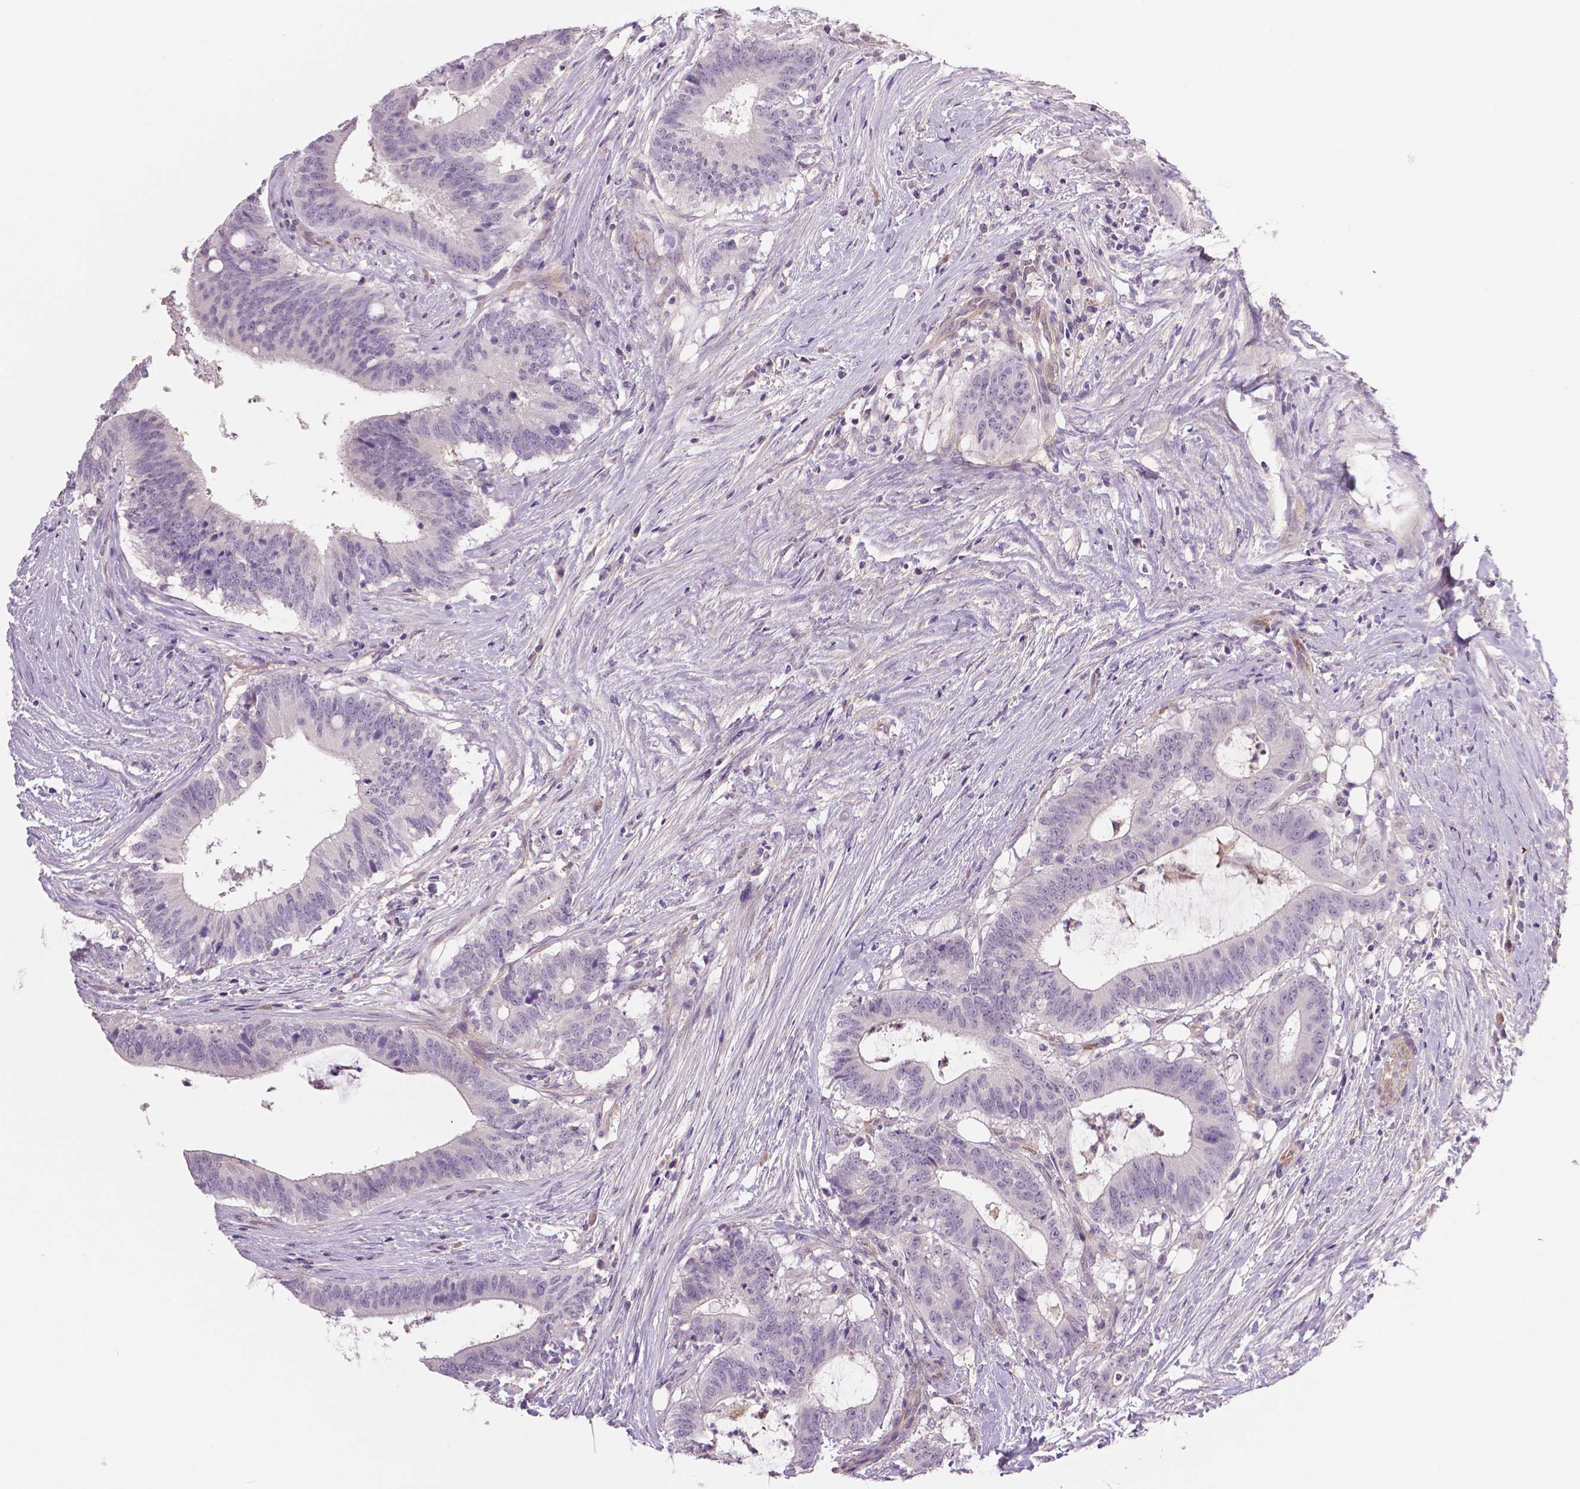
{"staining": {"intensity": "negative", "quantity": "none", "location": "none"}, "tissue": "colorectal cancer", "cell_type": "Tumor cells", "image_type": "cancer", "snomed": [{"axis": "morphology", "description": "Adenocarcinoma, NOS"}, {"axis": "topography", "description": "Colon"}], "caption": "This histopathology image is of colorectal adenocarcinoma stained with IHC to label a protein in brown with the nuclei are counter-stained blue. There is no positivity in tumor cells.", "gene": "FLT1", "patient": {"sex": "female", "age": 43}}